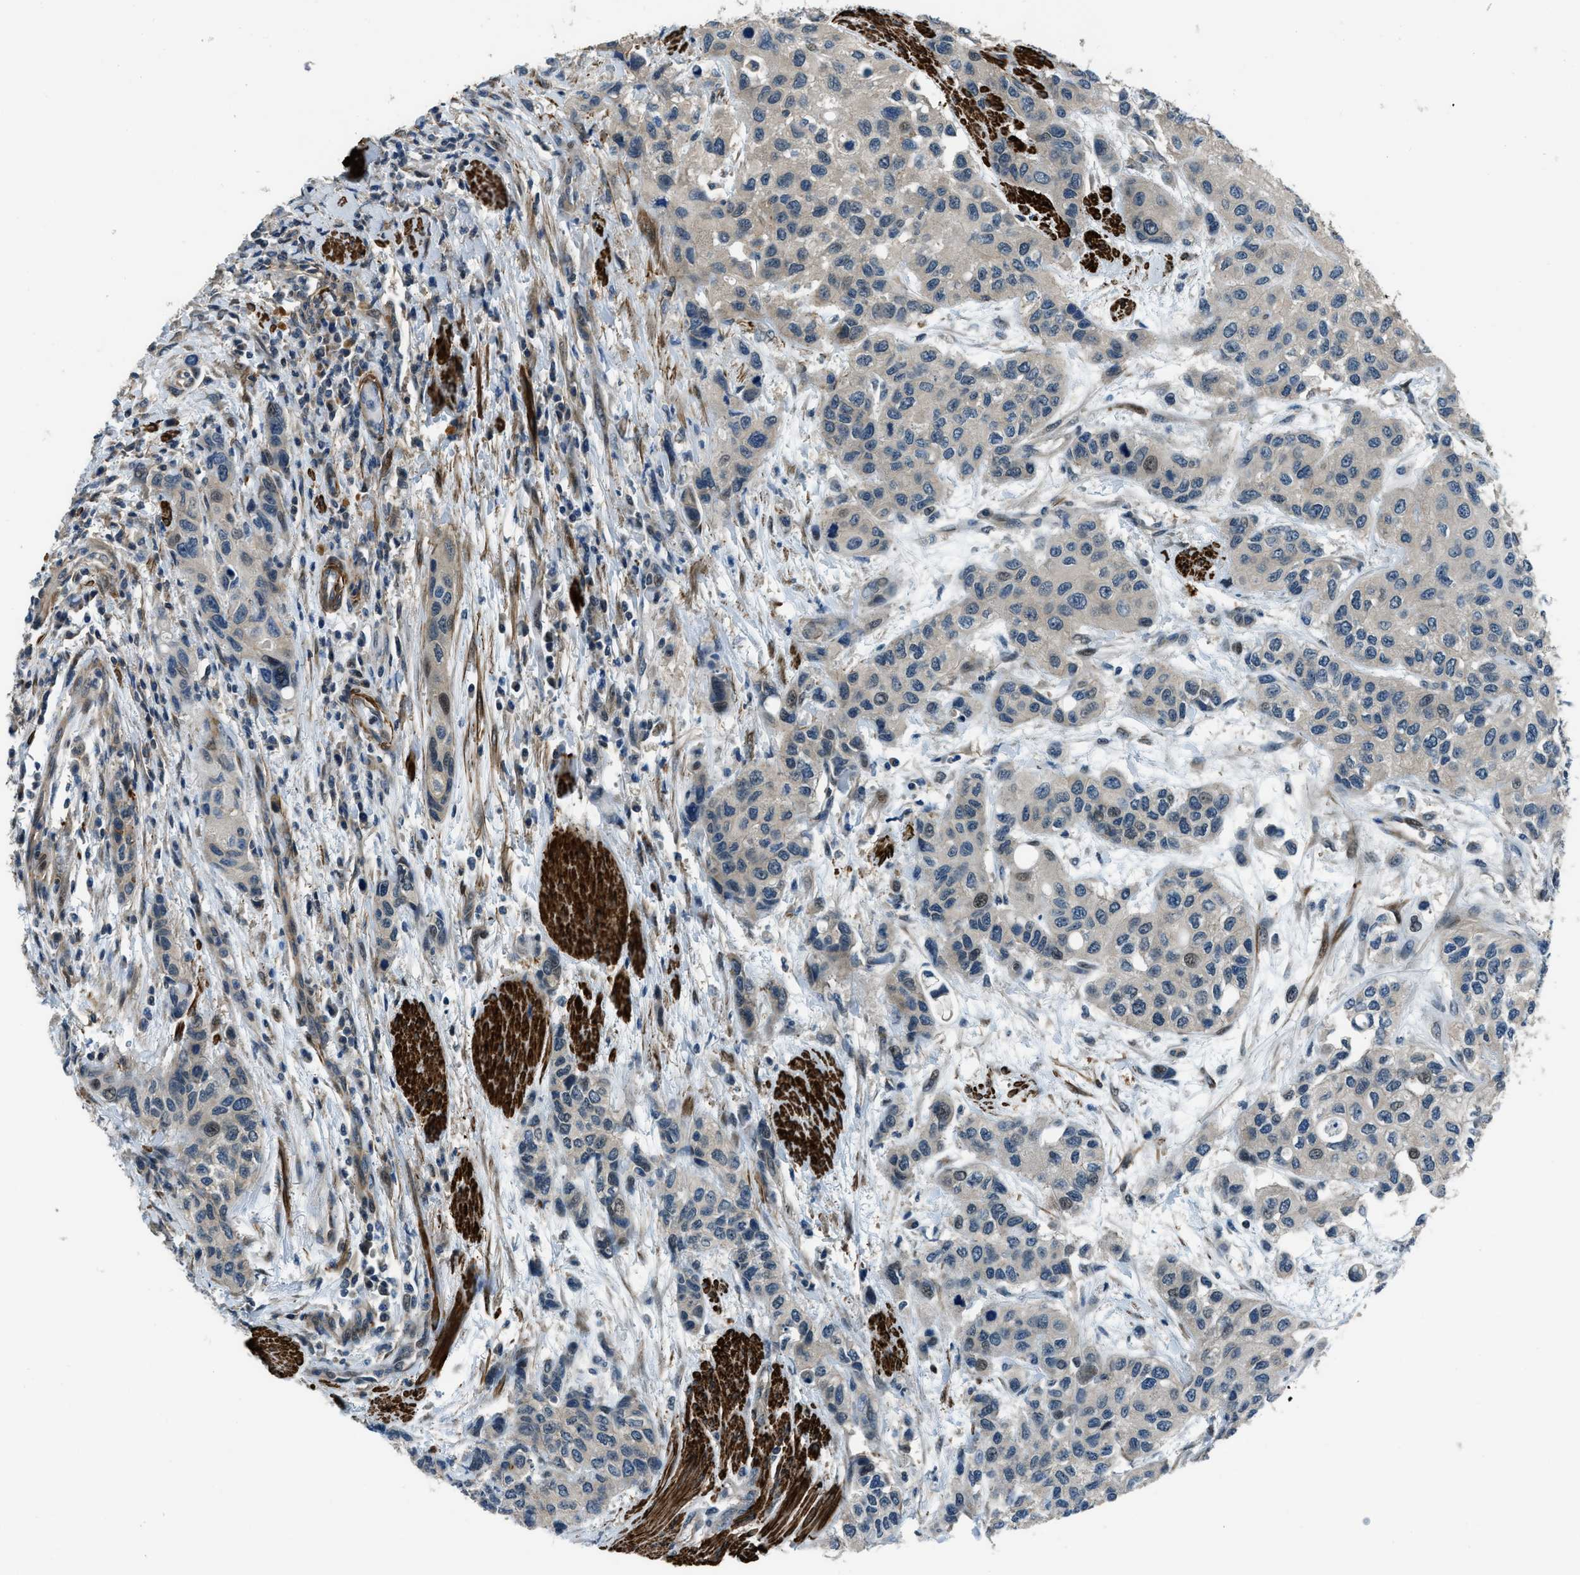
{"staining": {"intensity": "weak", "quantity": "<25%", "location": "cytoplasmic/membranous,nuclear"}, "tissue": "urothelial cancer", "cell_type": "Tumor cells", "image_type": "cancer", "snomed": [{"axis": "morphology", "description": "Urothelial carcinoma, High grade"}, {"axis": "topography", "description": "Urinary bladder"}], "caption": "High magnification brightfield microscopy of urothelial cancer stained with DAB (3,3'-diaminobenzidine) (brown) and counterstained with hematoxylin (blue): tumor cells show no significant positivity.", "gene": "NUDCD3", "patient": {"sex": "female", "age": 56}}